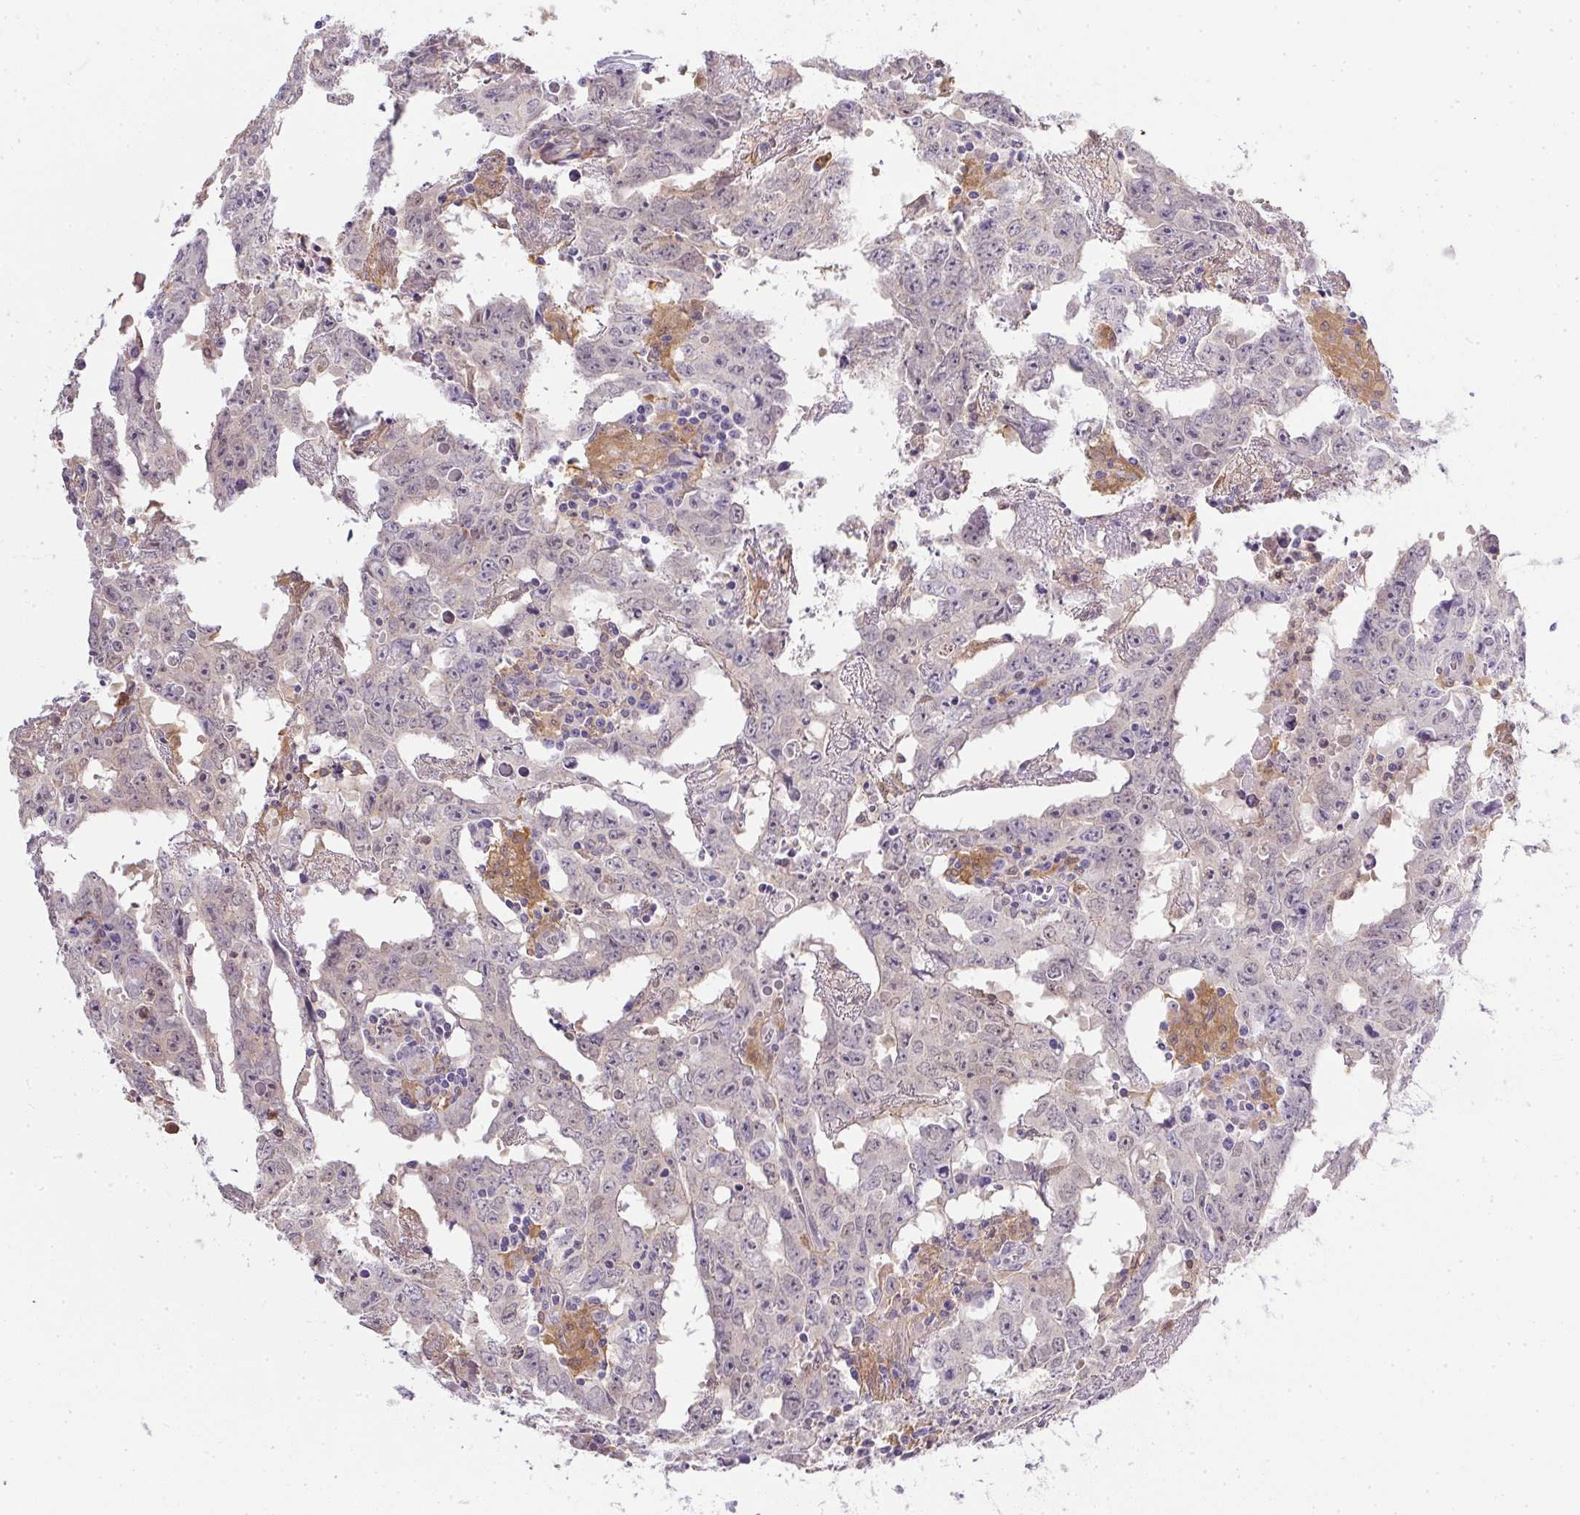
{"staining": {"intensity": "negative", "quantity": "none", "location": "none"}, "tissue": "testis cancer", "cell_type": "Tumor cells", "image_type": "cancer", "snomed": [{"axis": "morphology", "description": "Carcinoma, Embryonal, NOS"}, {"axis": "topography", "description": "Testis"}], "caption": "A micrograph of human testis embryonal carcinoma is negative for staining in tumor cells.", "gene": "DNAJC5G", "patient": {"sex": "male", "age": 22}}